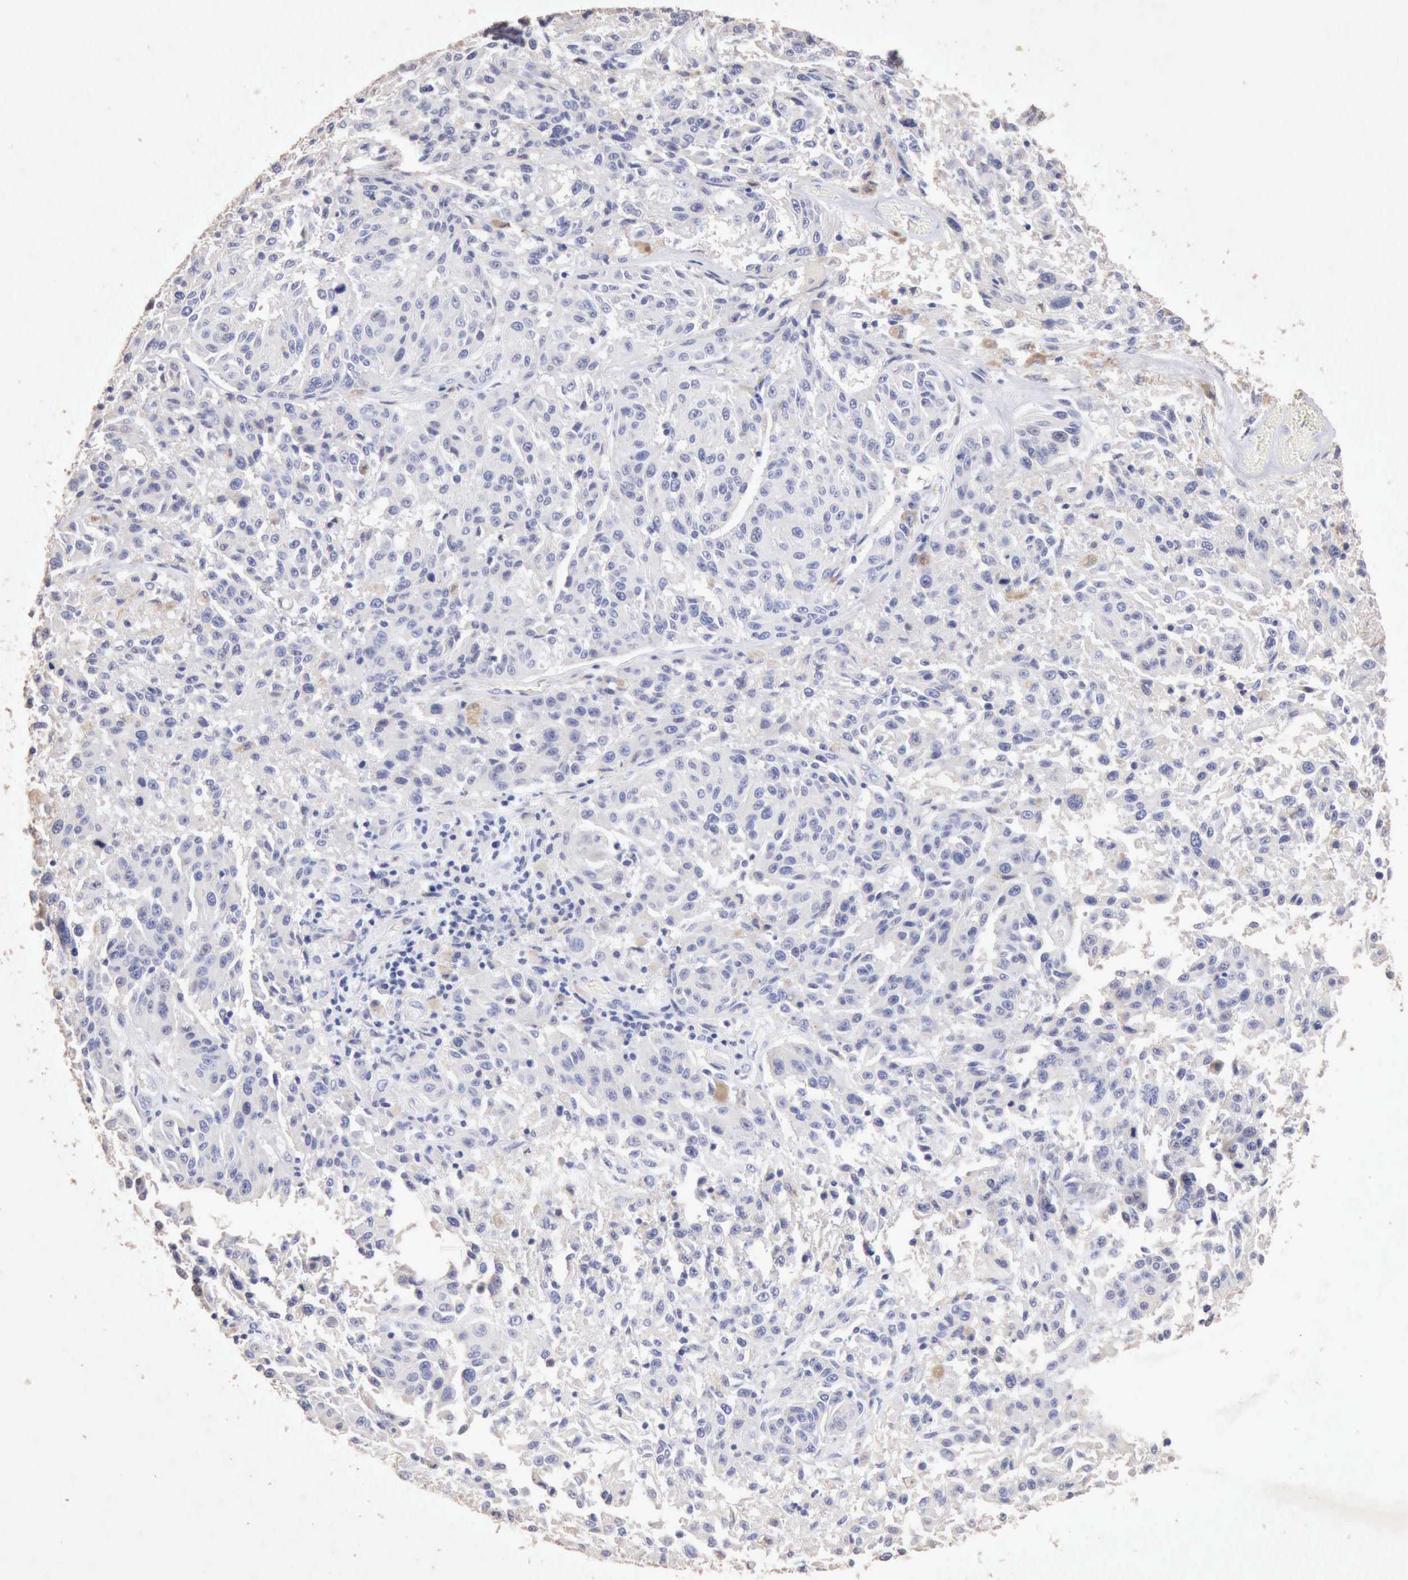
{"staining": {"intensity": "negative", "quantity": "none", "location": "none"}, "tissue": "melanoma", "cell_type": "Tumor cells", "image_type": "cancer", "snomed": [{"axis": "morphology", "description": "Malignant melanoma, NOS"}, {"axis": "topography", "description": "Skin"}], "caption": "There is no significant expression in tumor cells of melanoma.", "gene": "KRT6B", "patient": {"sex": "female", "age": 77}}